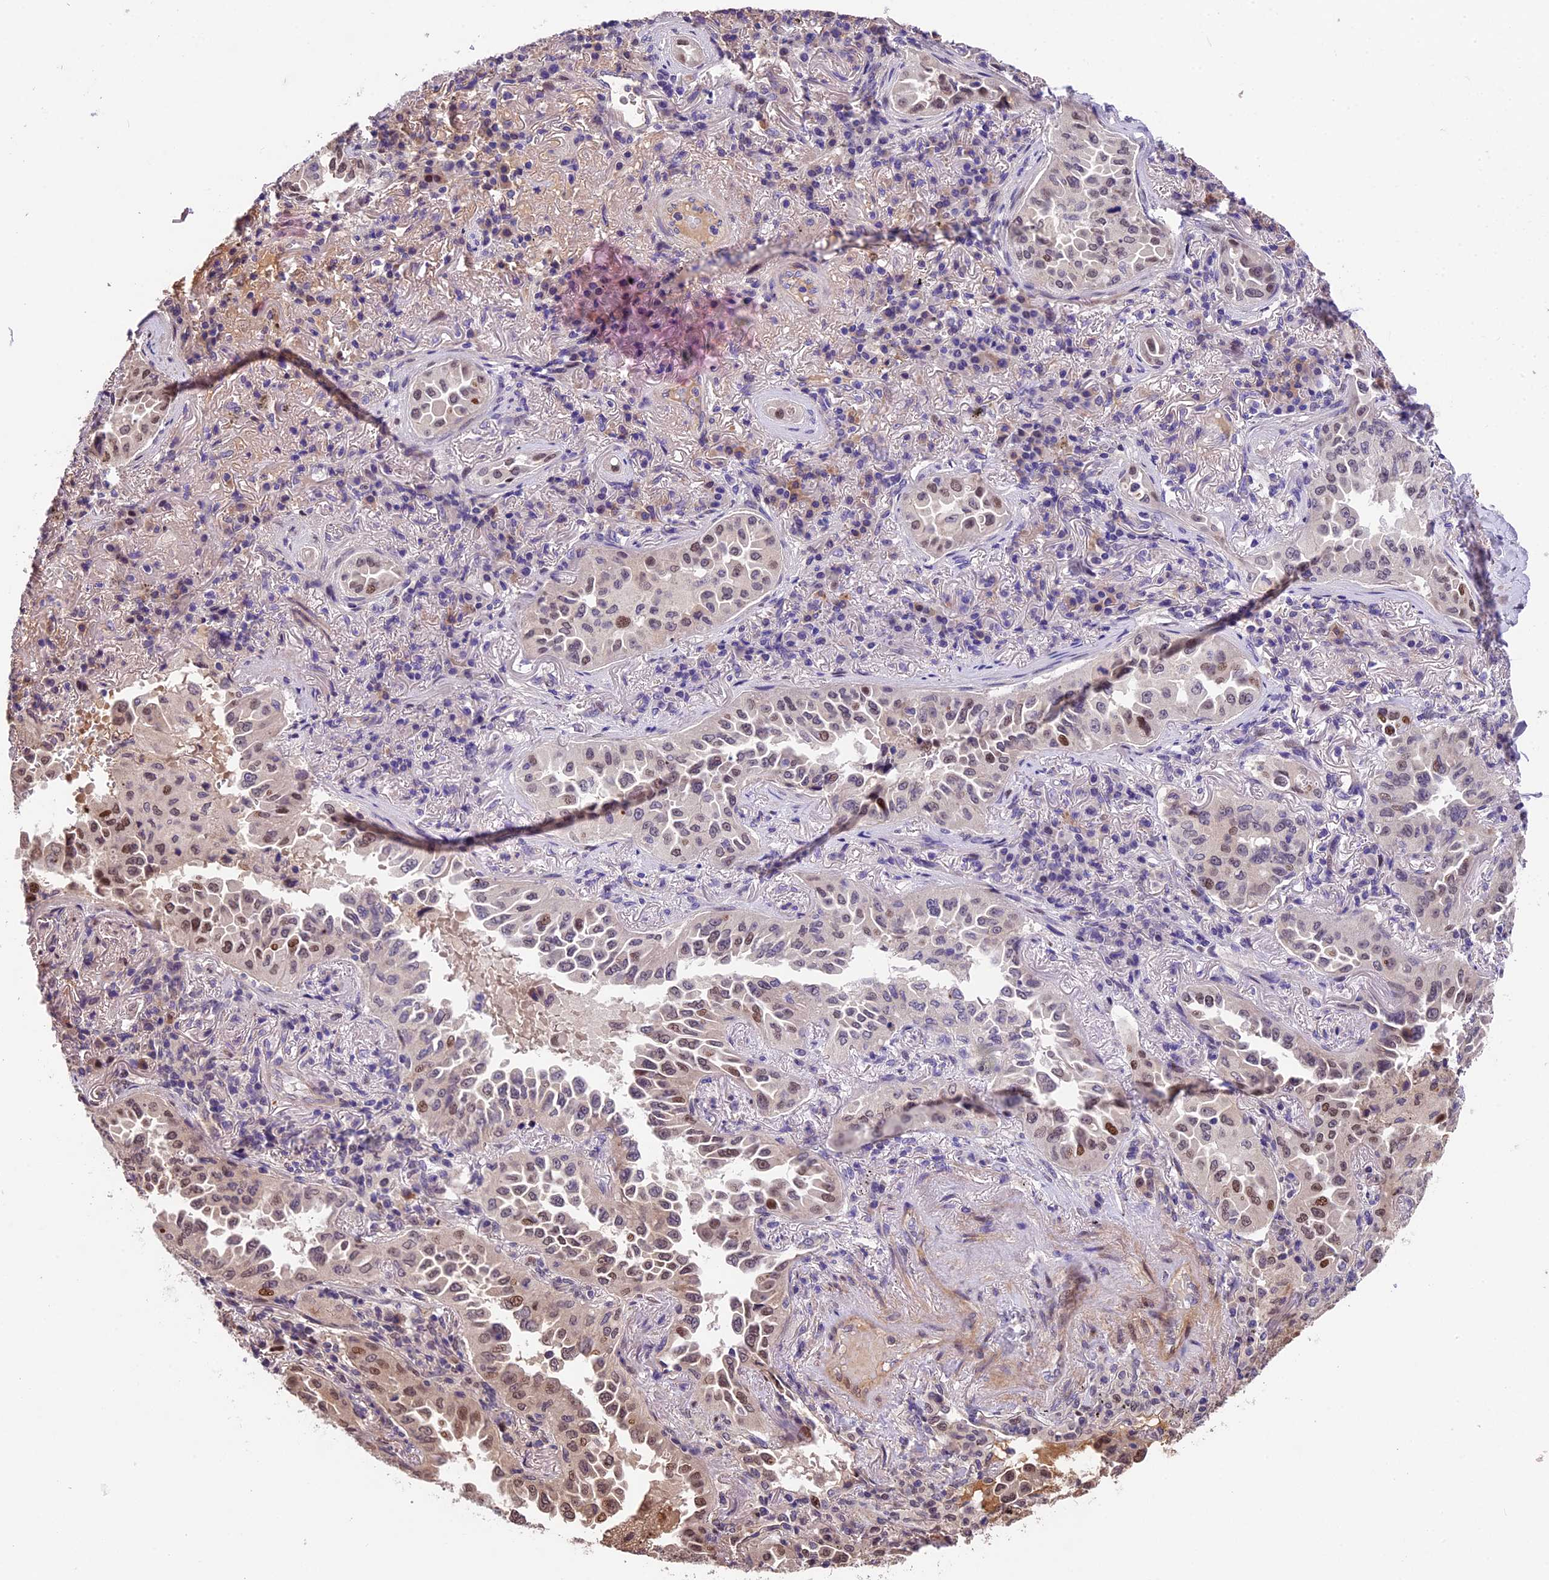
{"staining": {"intensity": "moderate", "quantity": "25%-75%", "location": "nuclear"}, "tissue": "lung cancer", "cell_type": "Tumor cells", "image_type": "cancer", "snomed": [{"axis": "morphology", "description": "Adenocarcinoma, NOS"}, {"axis": "topography", "description": "Lung"}], "caption": "Immunohistochemistry (IHC) image of neoplastic tissue: adenocarcinoma (lung) stained using immunohistochemistry displays medium levels of moderate protein expression localized specifically in the nuclear of tumor cells, appearing as a nuclear brown color.", "gene": "CCSER1", "patient": {"sex": "female", "age": 69}}